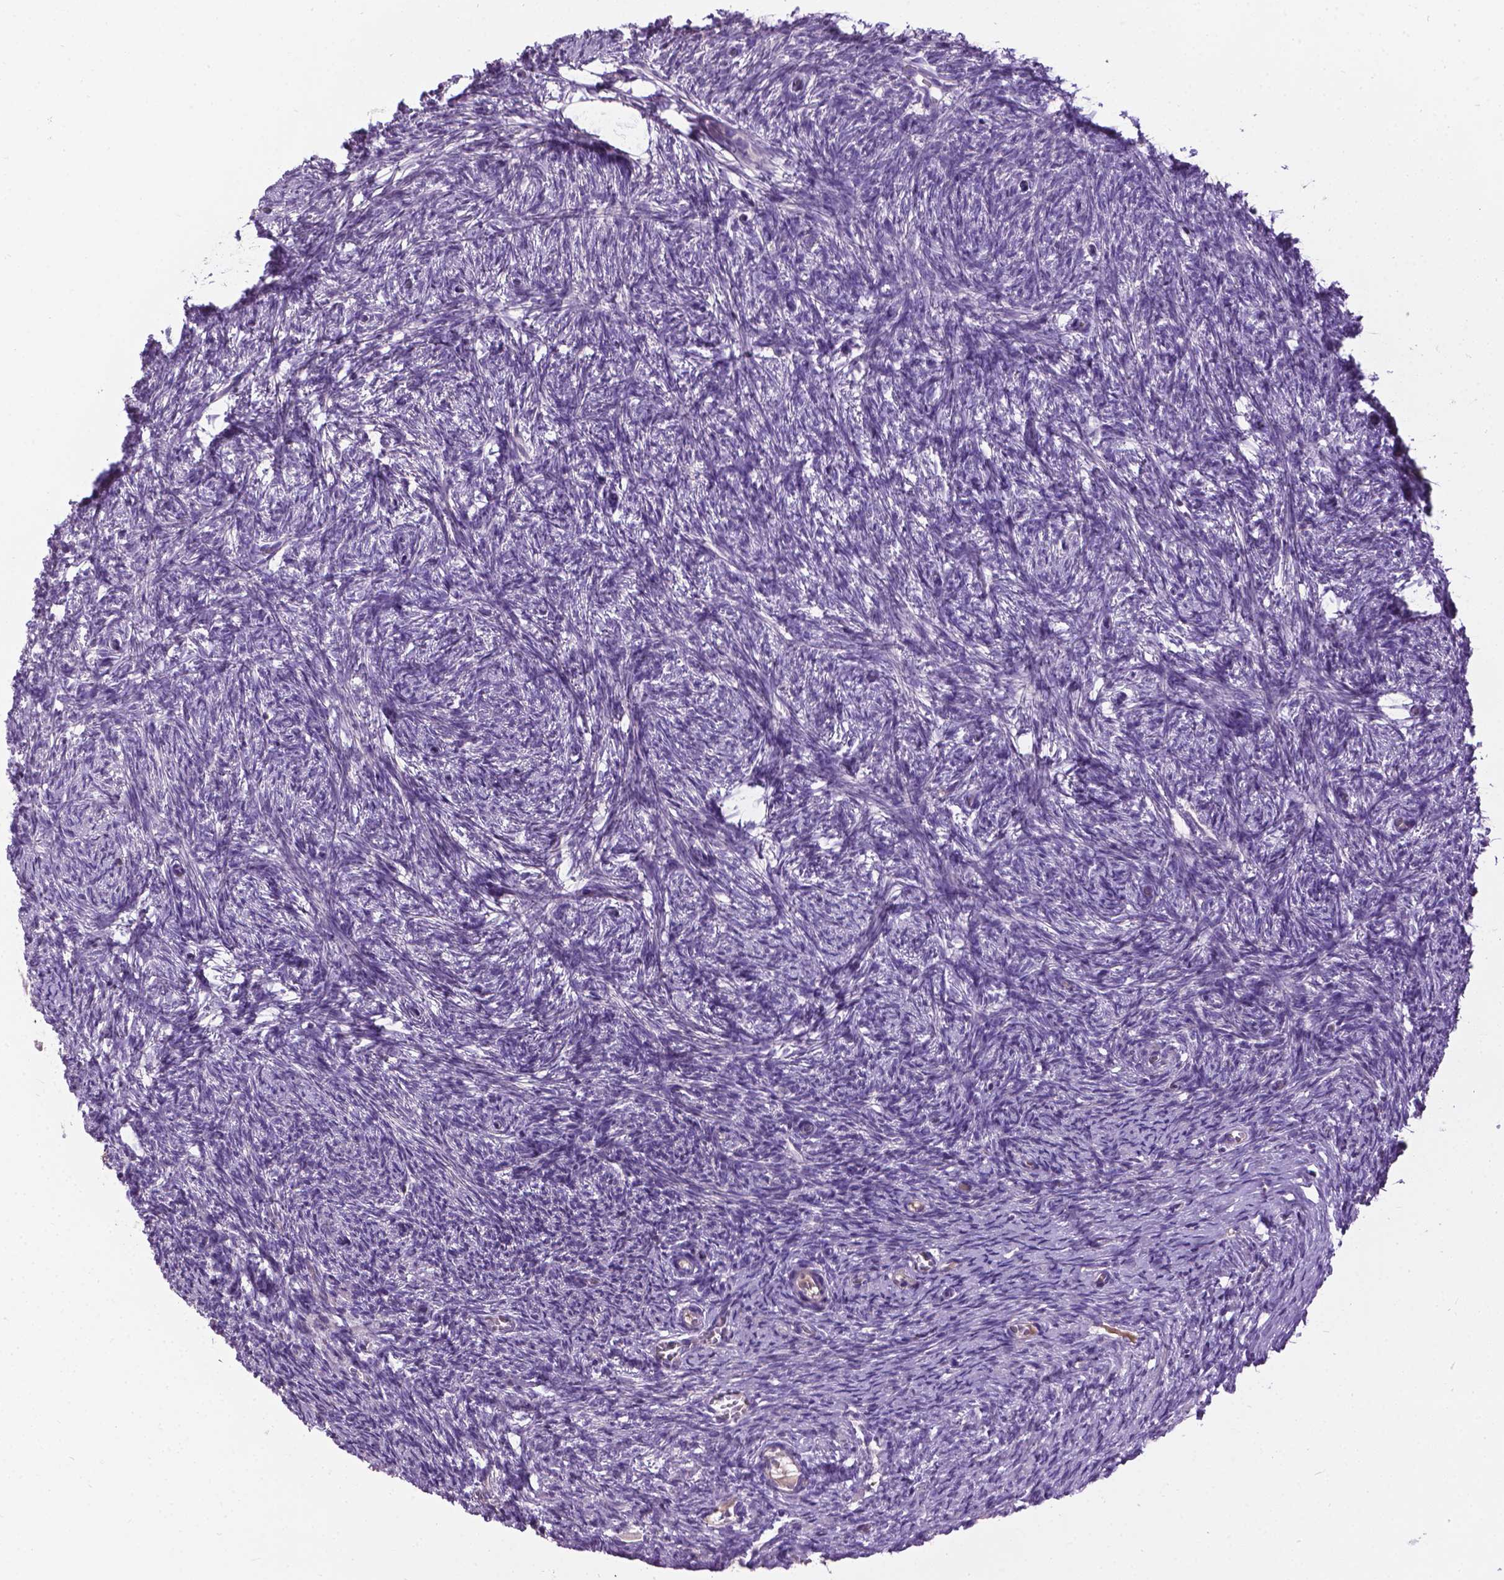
{"staining": {"intensity": "negative", "quantity": "none", "location": "none"}, "tissue": "ovary", "cell_type": "Ovarian stroma cells", "image_type": "normal", "snomed": [{"axis": "morphology", "description": "Normal tissue, NOS"}, {"axis": "topography", "description": "Ovary"}], "caption": "IHC histopathology image of unremarkable human ovary stained for a protein (brown), which reveals no expression in ovarian stroma cells. (Immunohistochemistry (ihc), brightfield microscopy, high magnification).", "gene": "JAK3", "patient": {"sex": "female", "age": 46}}